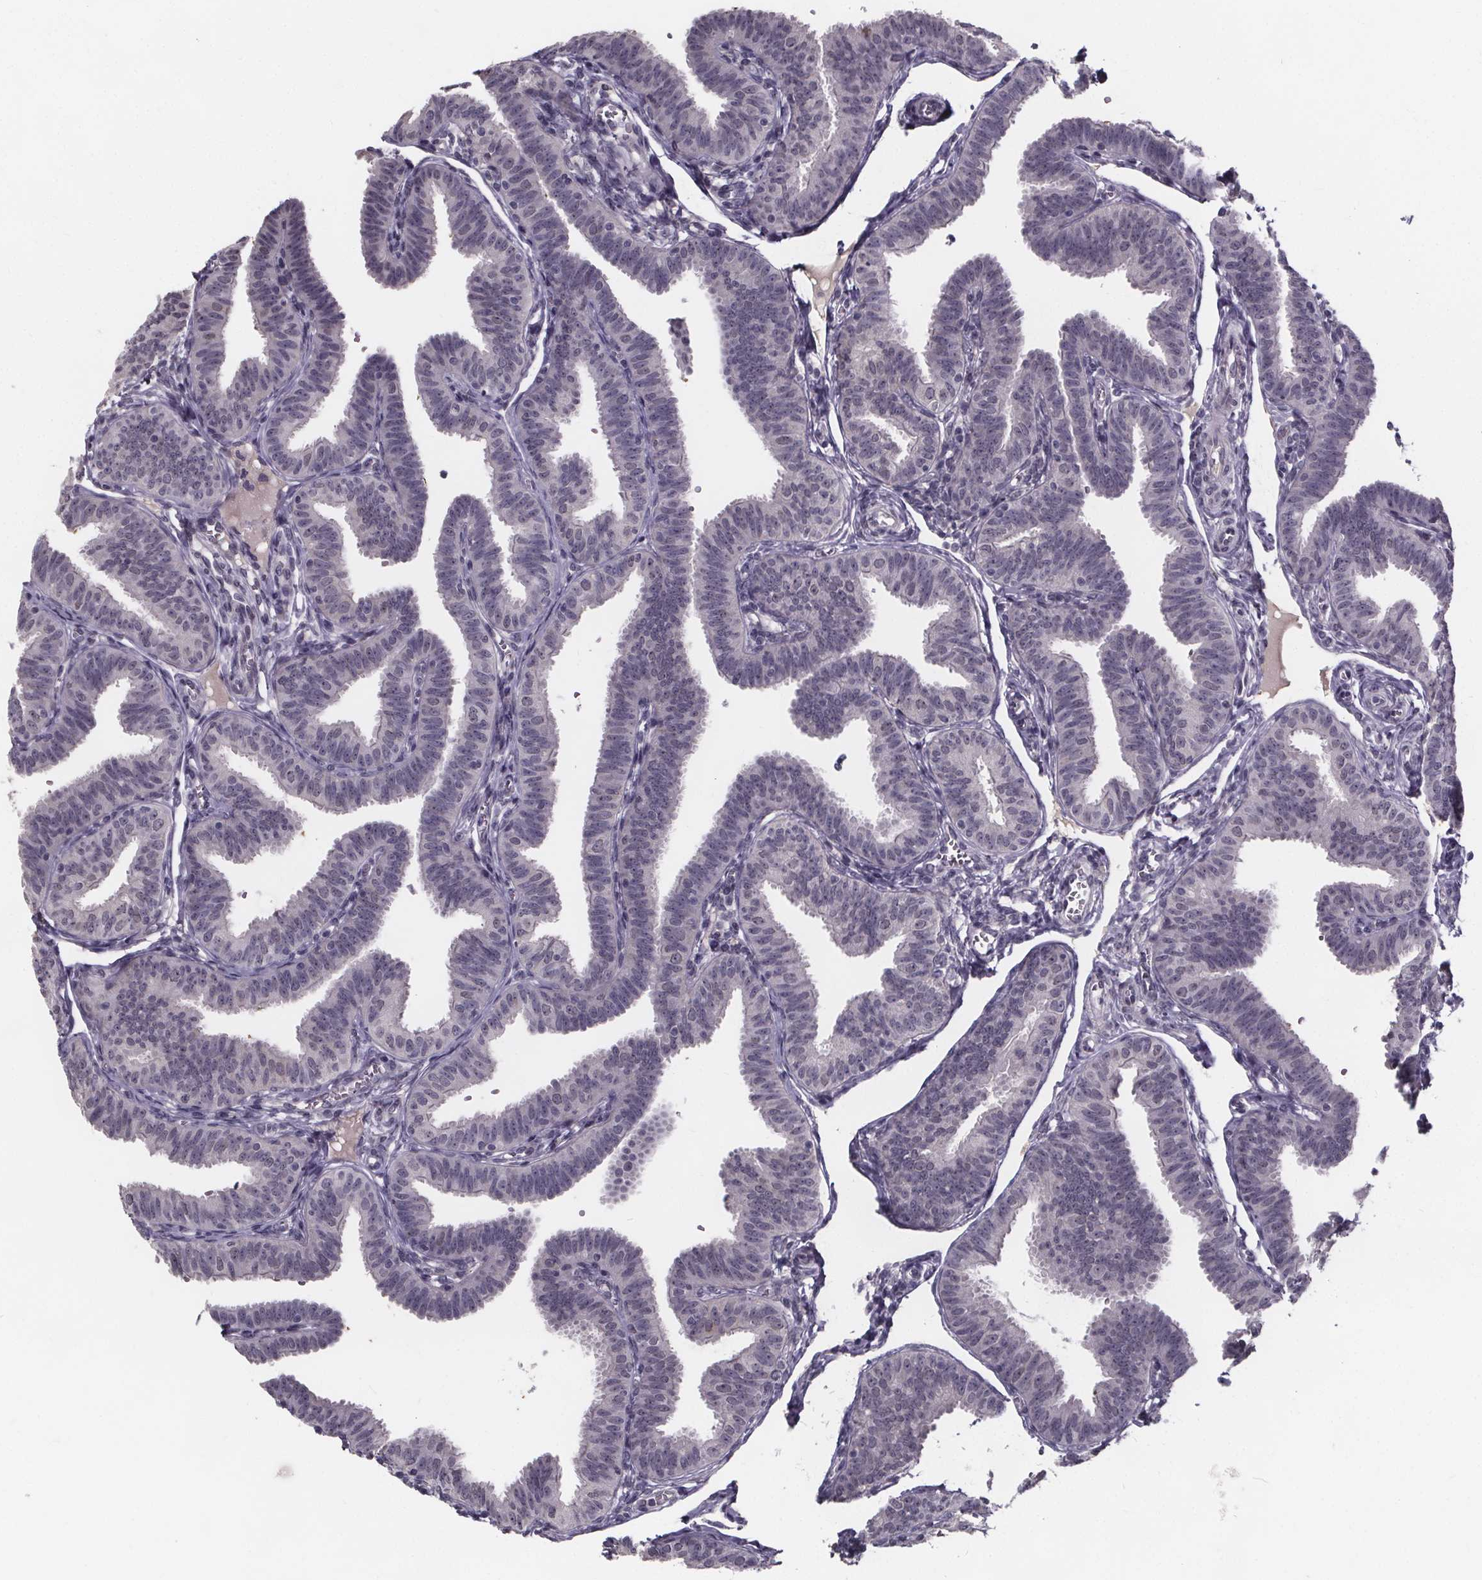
{"staining": {"intensity": "negative", "quantity": "none", "location": "none"}, "tissue": "fallopian tube", "cell_type": "Glandular cells", "image_type": "normal", "snomed": [{"axis": "morphology", "description": "Normal tissue, NOS"}, {"axis": "topography", "description": "Fallopian tube"}], "caption": "The photomicrograph exhibits no staining of glandular cells in benign fallopian tube.", "gene": "FAM181B", "patient": {"sex": "female", "age": 25}}